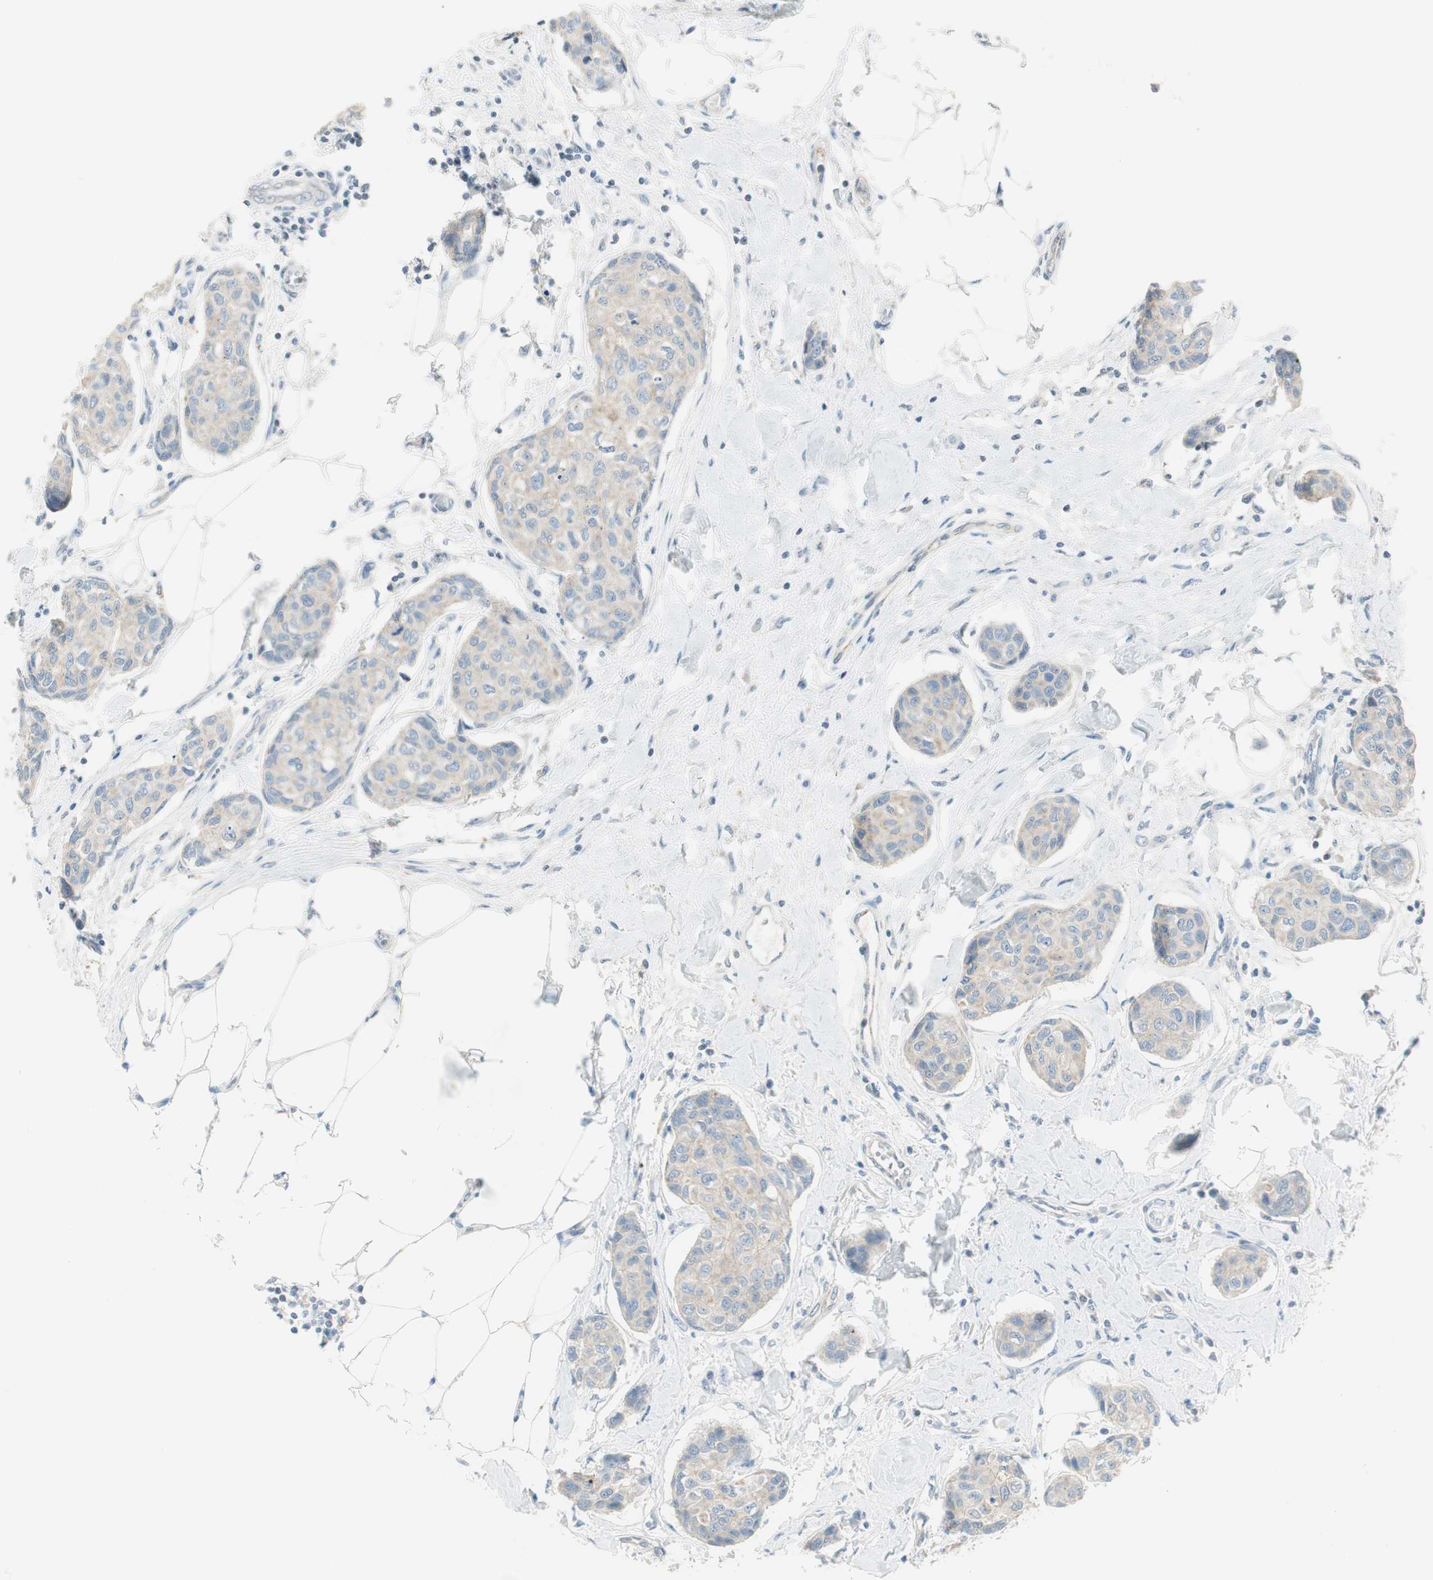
{"staining": {"intensity": "weak", "quantity": ">75%", "location": "cytoplasmic/membranous"}, "tissue": "breast cancer", "cell_type": "Tumor cells", "image_type": "cancer", "snomed": [{"axis": "morphology", "description": "Duct carcinoma"}, {"axis": "topography", "description": "Breast"}], "caption": "Immunohistochemical staining of human breast cancer (infiltrating ductal carcinoma) exhibits weak cytoplasmic/membranous protein staining in approximately >75% of tumor cells.", "gene": "GNAO1", "patient": {"sex": "female", "age": 80}}